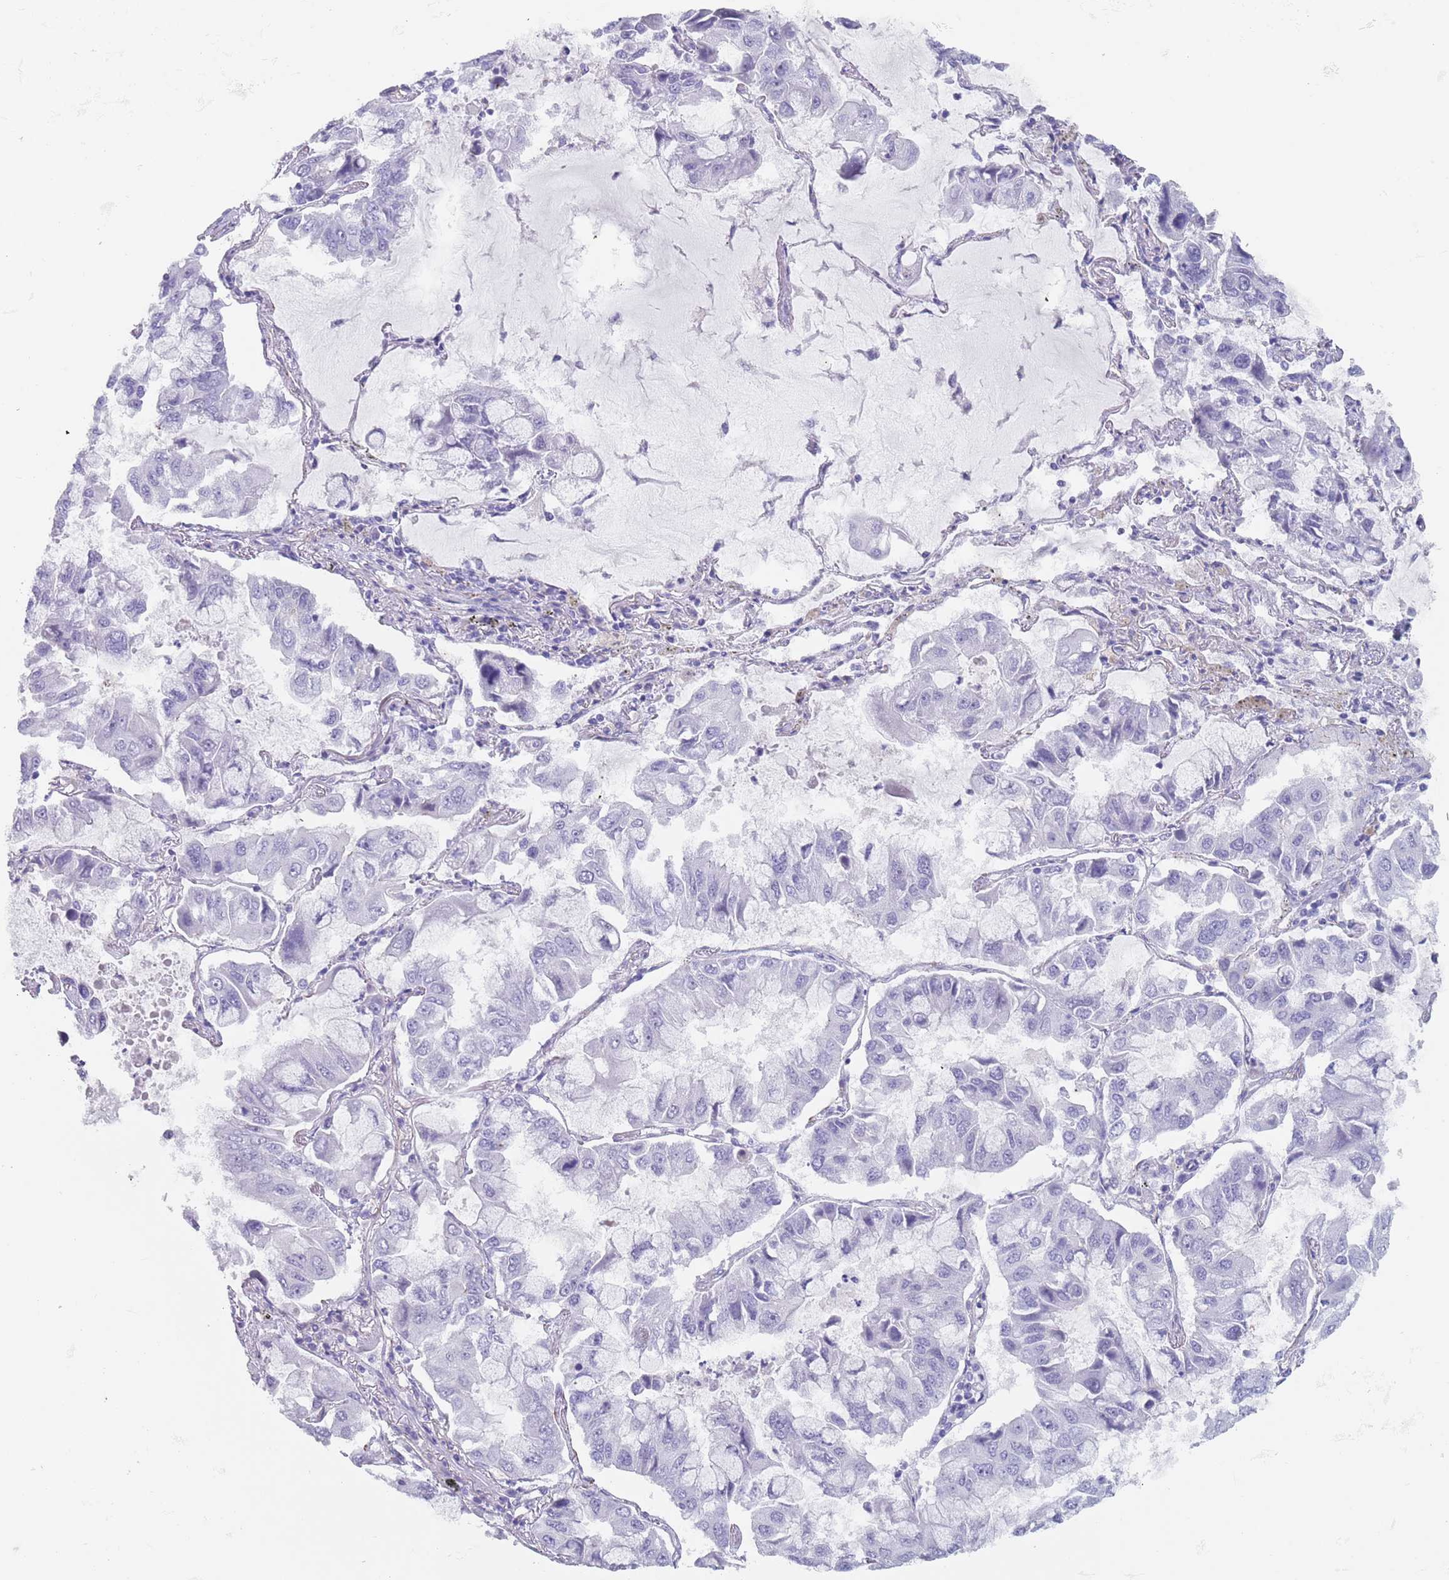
{"staining": {"intensity": "negative", "quantity": "none", "location": "none"}, "tissue": "lung cancer", "cell_type": "Tumor cells", "image_type": "cancer", "snomed": [{"axis": "morphology", "description": "Adenocarcinoma, NOS"}, {"axis": "topography", "description": "Lung"}], "caption": "Tumor cells show no significant staining in lung cancer (adenocarcinoma).", "gene": "OR5A2", "patient": {"sex": "male", "age": 64}}